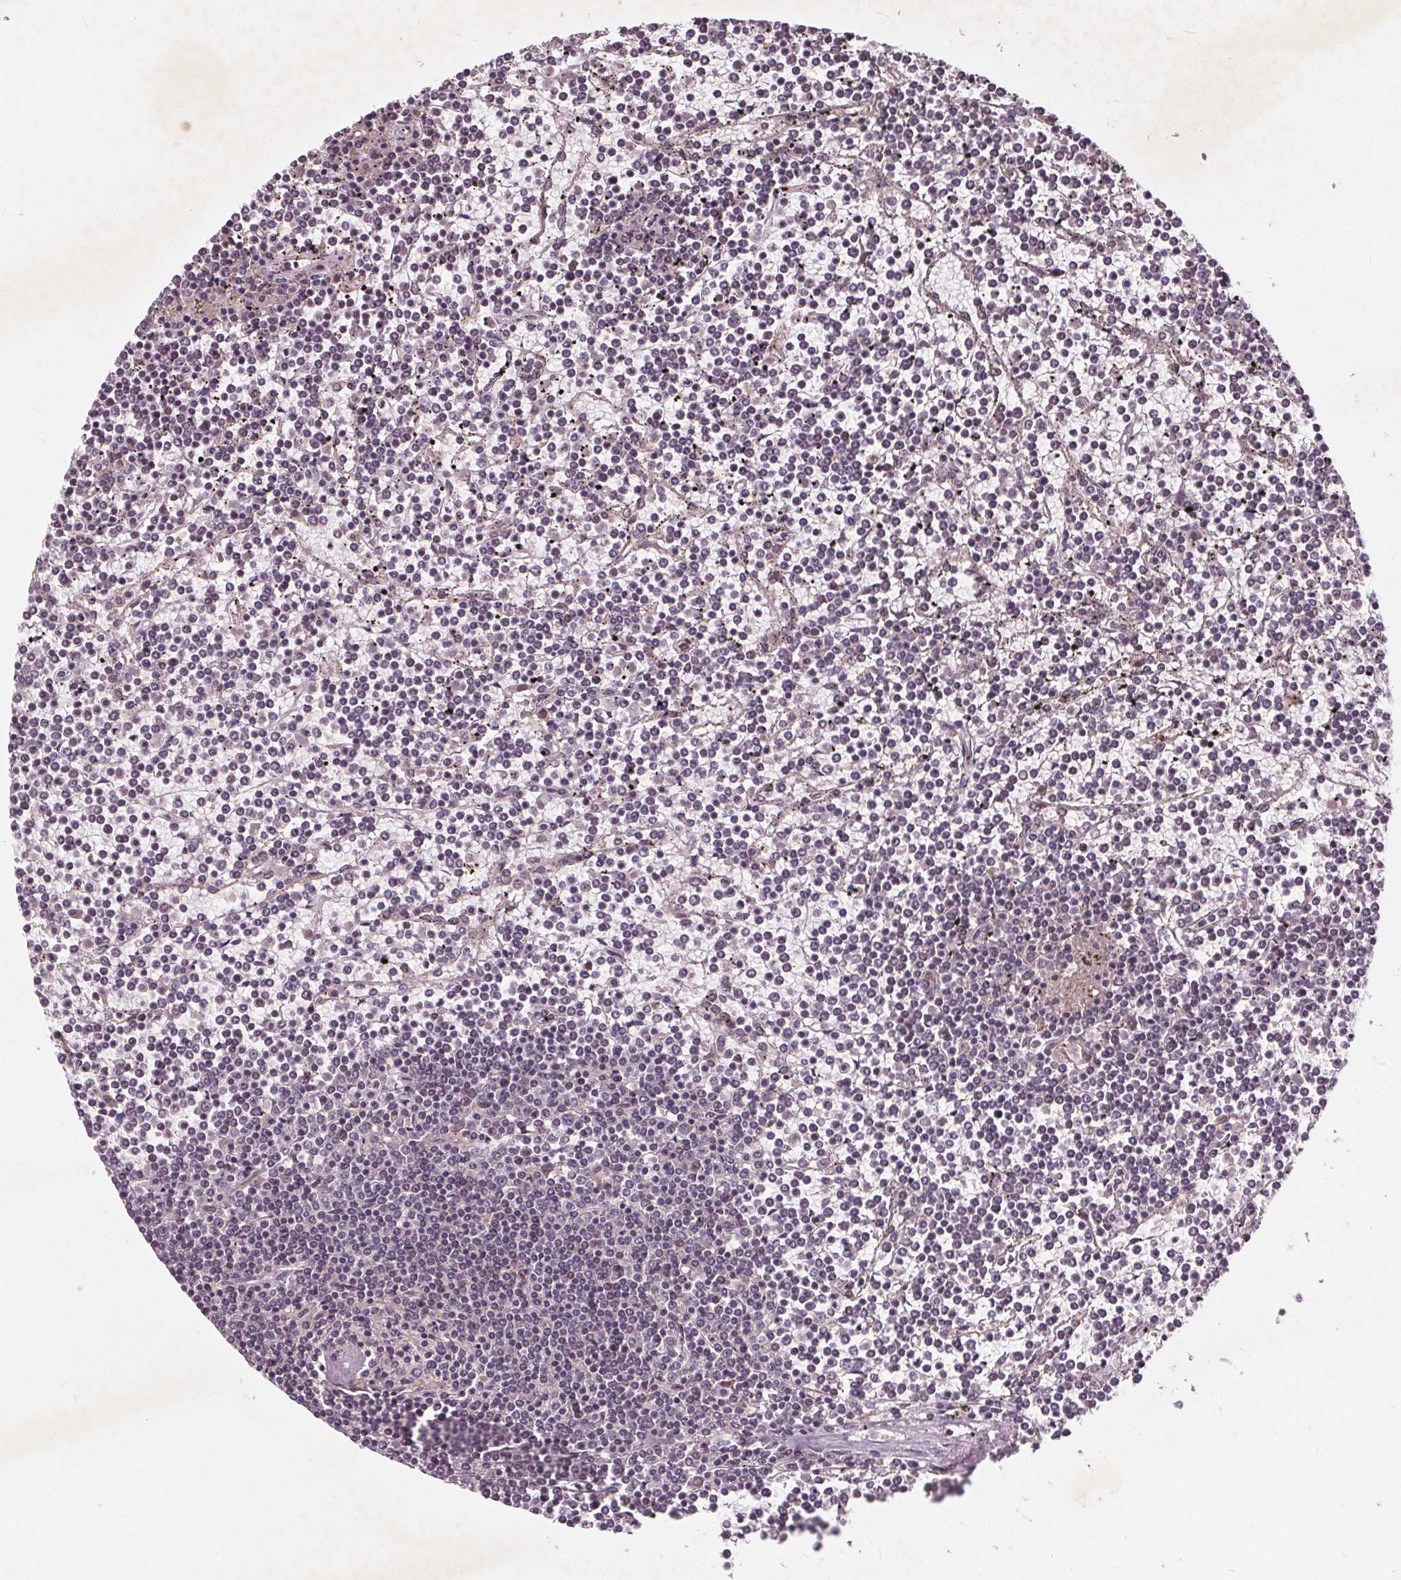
{"staining": {"intensity": "negative", "quantity": "none", "location": "none"}, "tissue": "lymphoma", "cell_type": "Tumor cells", "image_type": "cancer", "snomed": [{"axis": "morphology", "description": "Malignant lymphoma, non-Hodgkin's type, Low grade"}, {"axis": "topography", "description": "Spleen"}], "caption": "Tumor cells are negative for brown protein staining in lymphoma.", "gene": "CSNK1G2", "patient": {"sex": "female", "age": 19}}